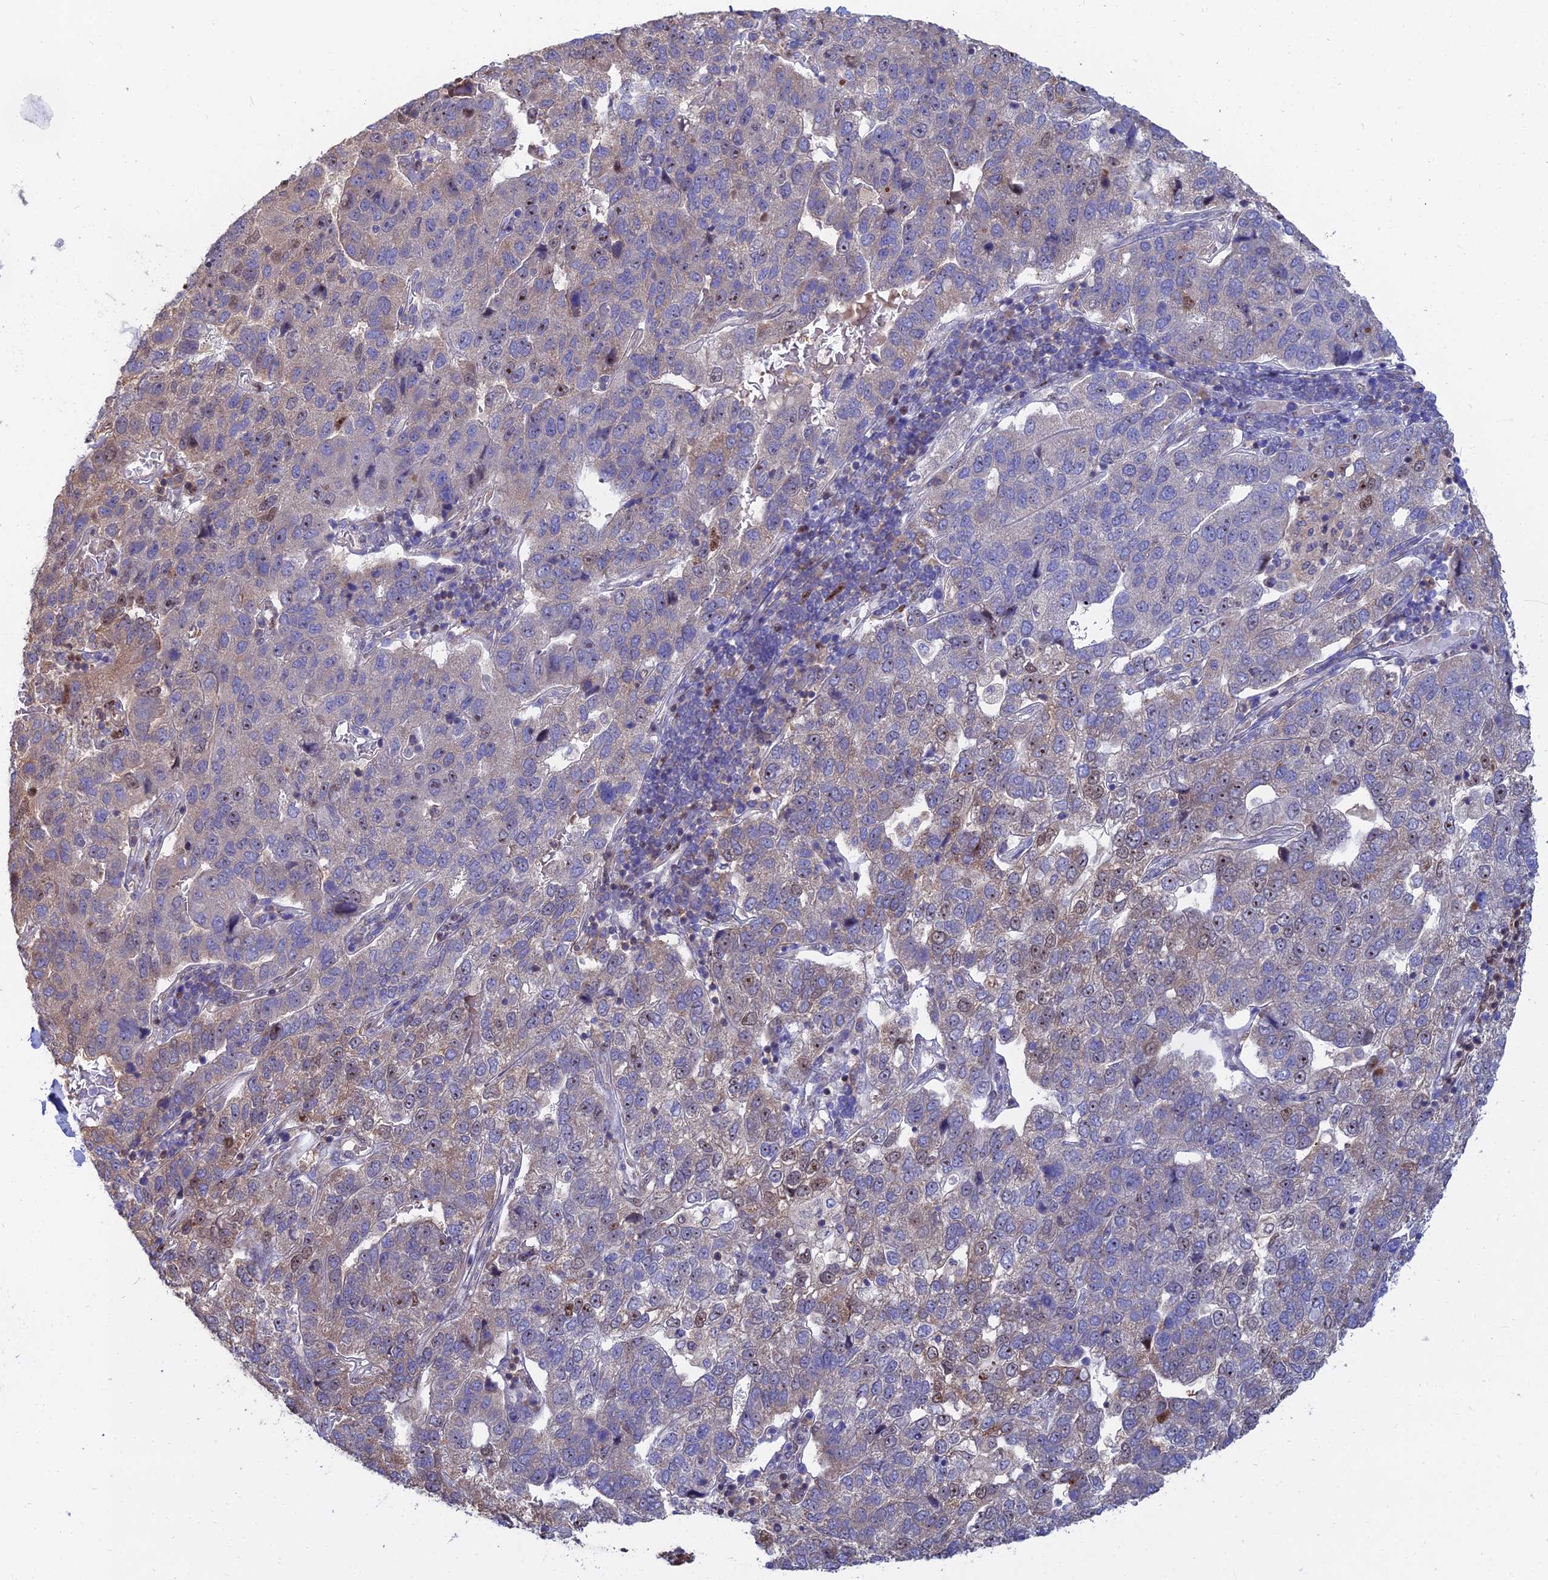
{"staining": {"intensity": "moderate", "quantity": "<25%", "location": "nuclear"}, "tissue": "pancreatic cancer", "cell_type": "Tumor cells", "image_type": "cancer", "snomed": [{"axis": "morphology", "description": "Adenocarcinoma, NOS"}, {"axis": "topography", "description": "Pancreas"}], "caption": "Immunohistochemistry histopathology image of human pancreatic adenocarcinoma stained for a protein (brown), which shows low levels of moderate nuclear expression in approximately <25% of tumor cells.", "gene": "DNPEP", "patient": {"sex": "female", "age": 61}}